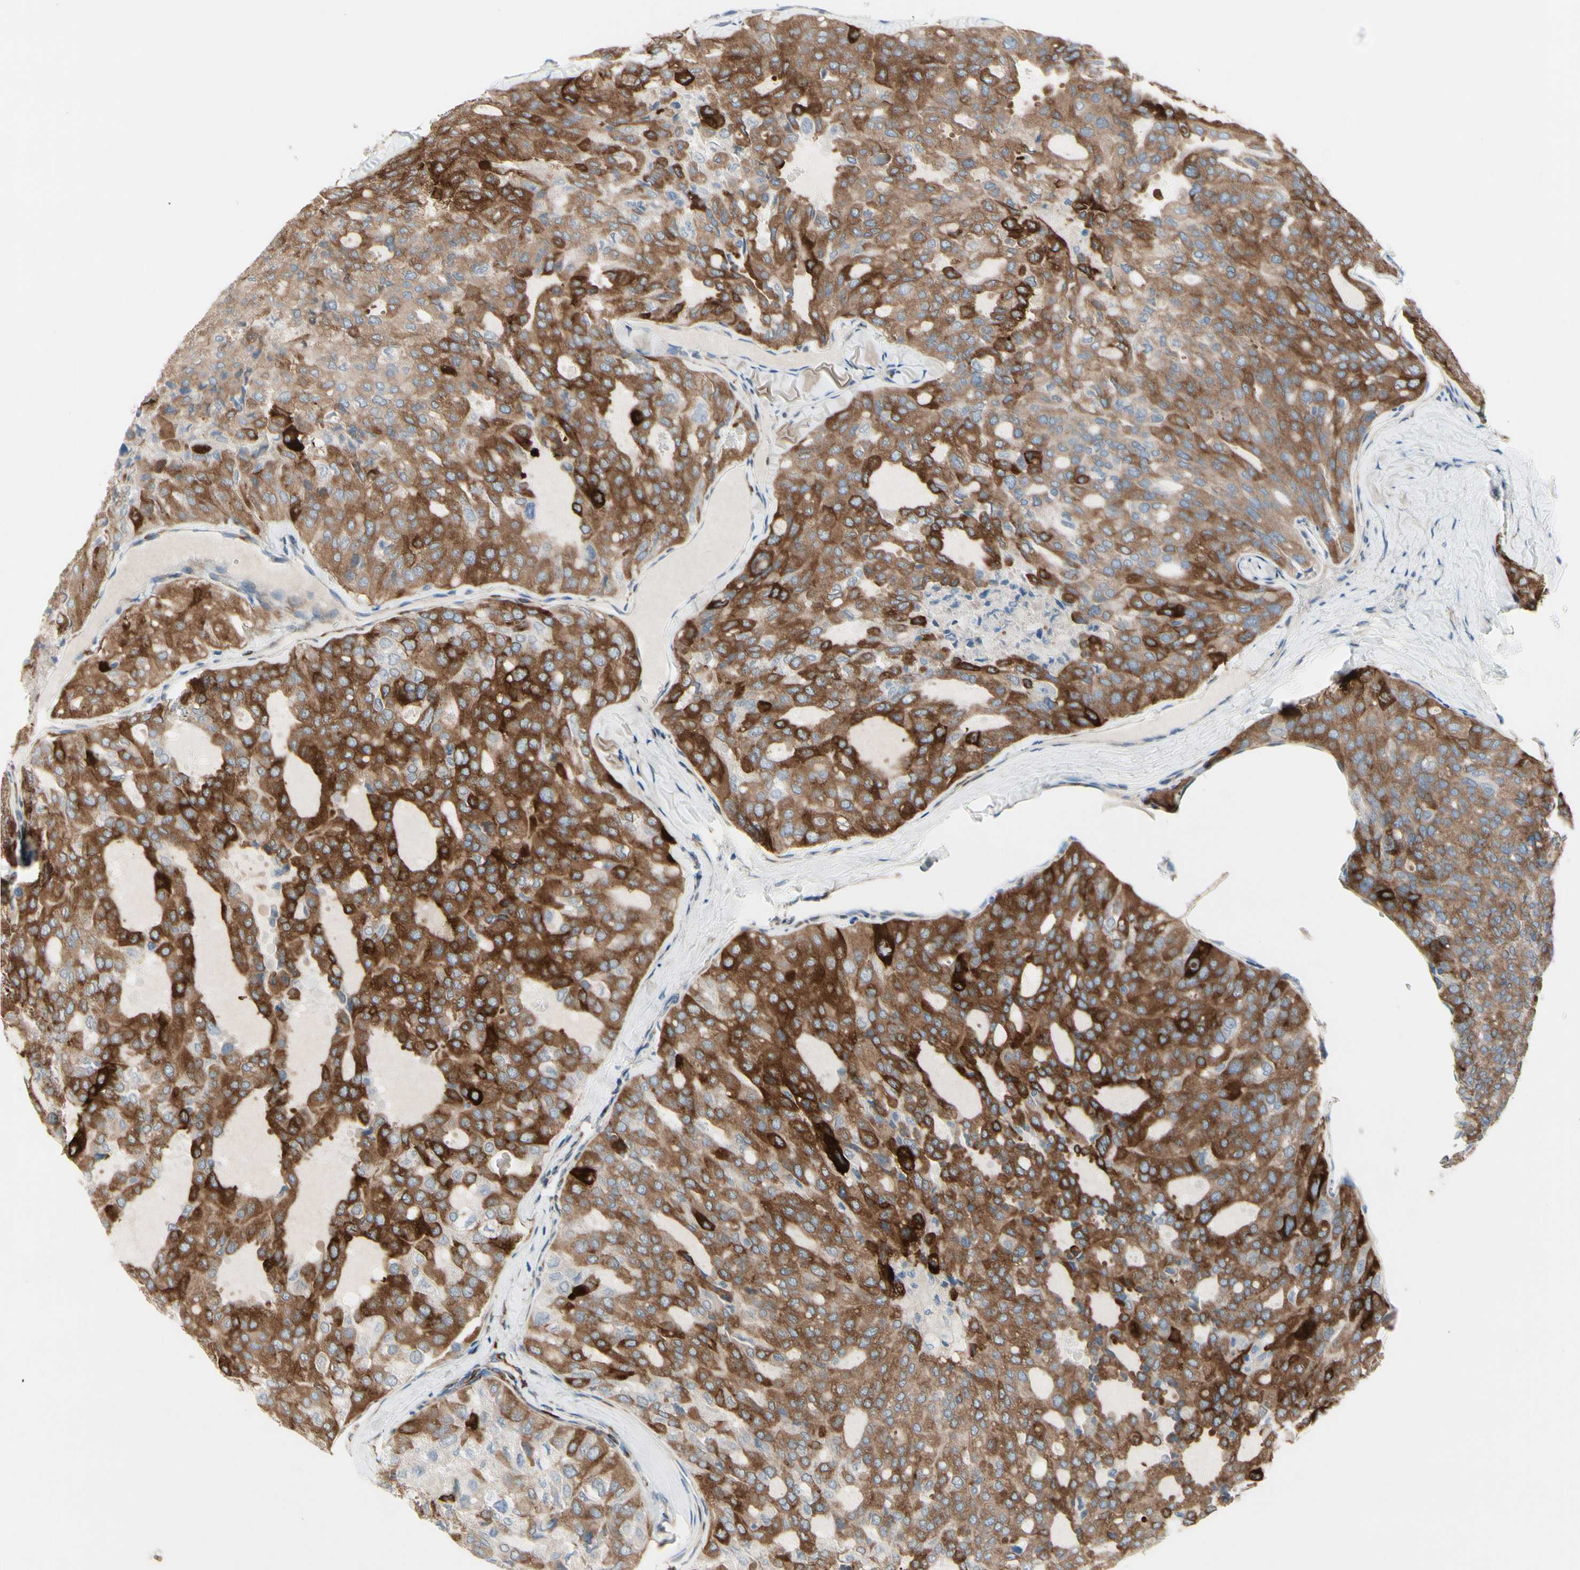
{"staining": {"intensity": "strong", "quantity": ">75%", "location": "cytoplasmic/membranous"}, "tissue": "thyroid cancer", "cell_type": "Tumor cells", "image_type": "cancer", "snomed": [{"axis": "morphology", "description": "Follicular adenoma carcinoma, NOS"}, {"axis": "topography", "description": "Thyroid gland"}], "caption": "A brown stain highlights strong cytoplasmic/membranous positivity of a protein in thyroid cancer tumor cells.", "gene": "MAP2", "patient": {"sex": "male", "age": 75}}